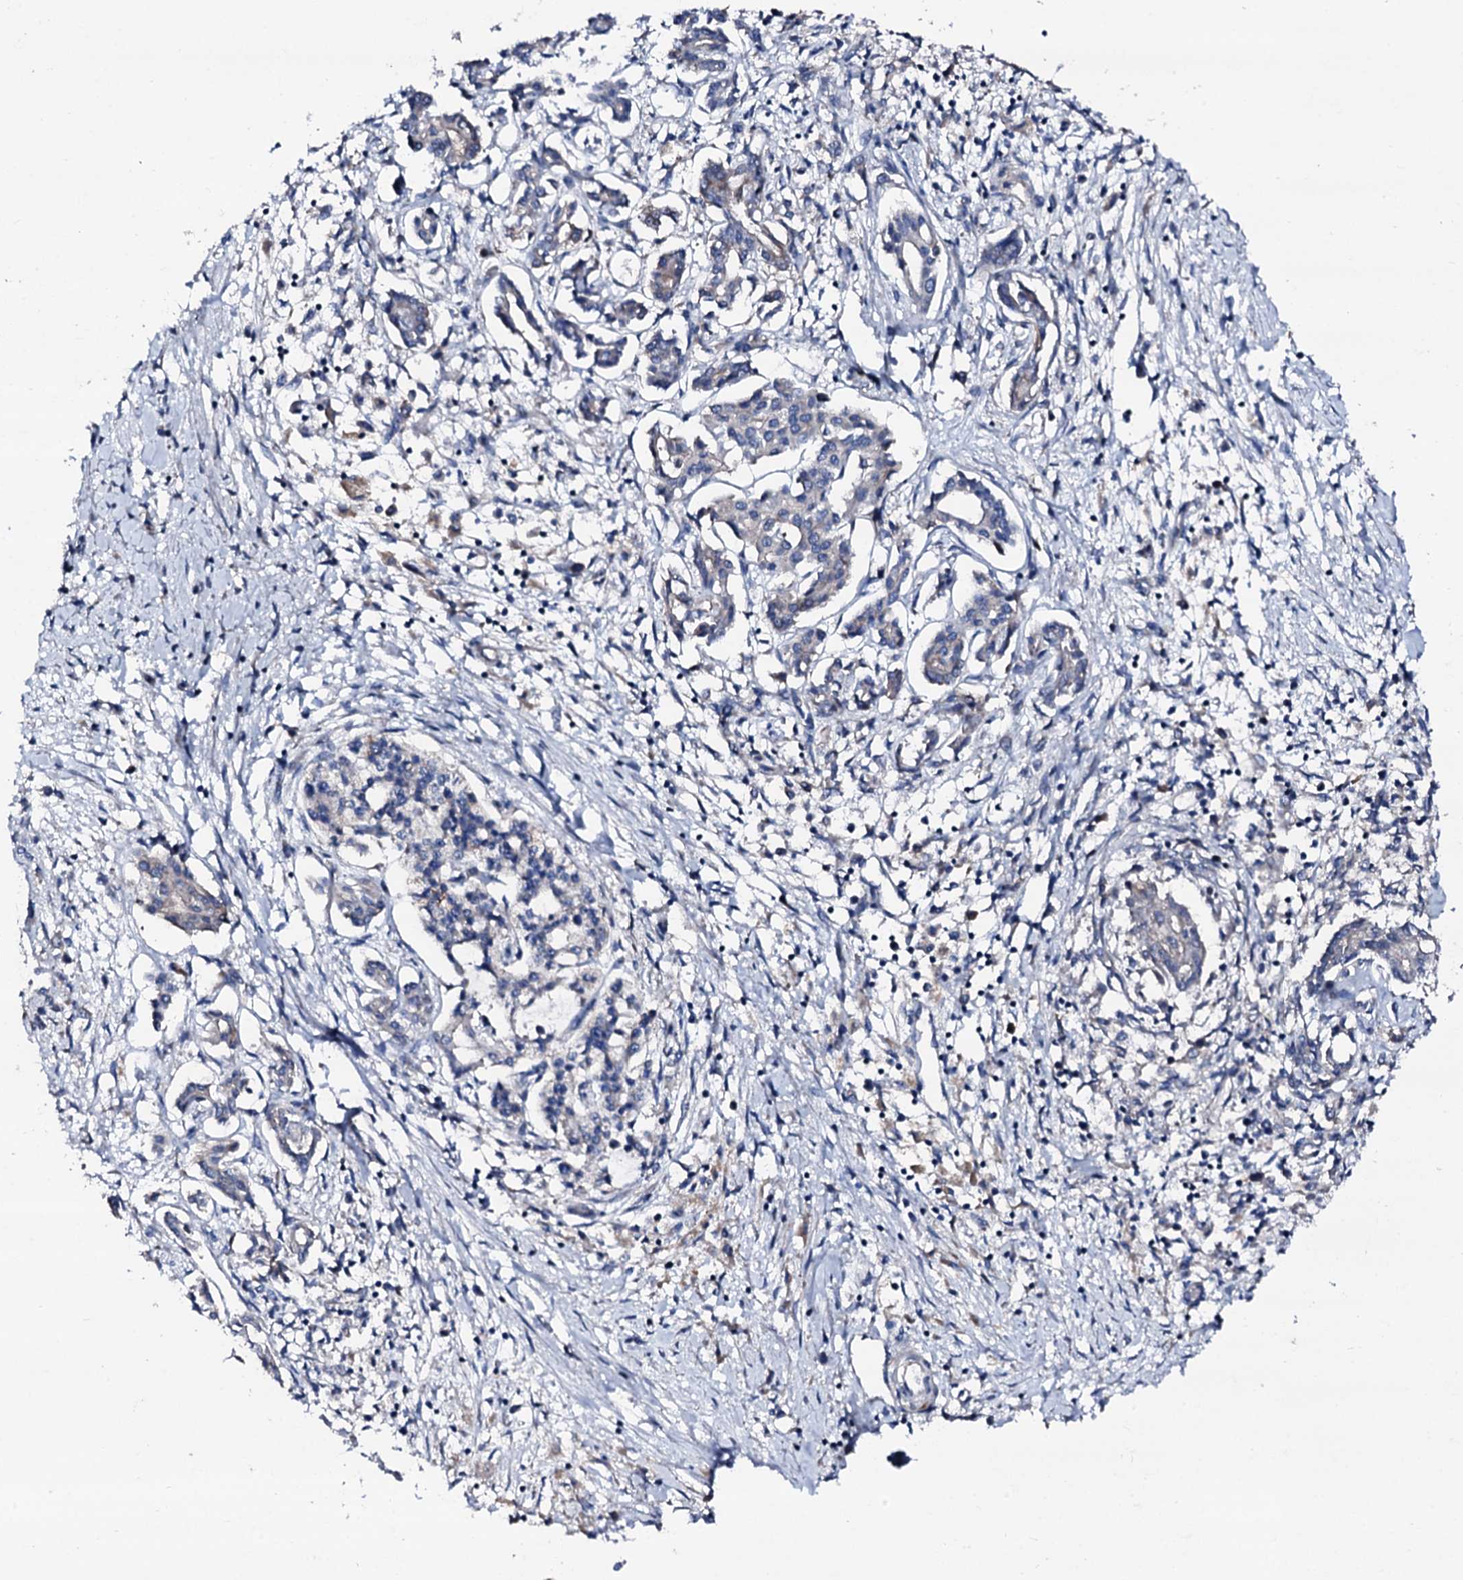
{"staining": {"intensity": "negative", "quantity": "none", "location": "none"}, "tissue": "pancreatic cancer", "cell_type": "Tumor cells", "image_type": "cancer", "snomed": [{"axis": "morphology", "description": "Adenocarcinoma, NOS"}, {"axis": "topography", "description": "Pancreas"}], "caption": "High power microscopy image of an IHC micrograph of pancreatic cancer (adenocarcinoma), revealing no significant expression in tumor cells. (DAB immunohistochemistry (IHC), high magnification).", "gene": "TRAFD1", "patient": {"sex": "female", "age": 50}}